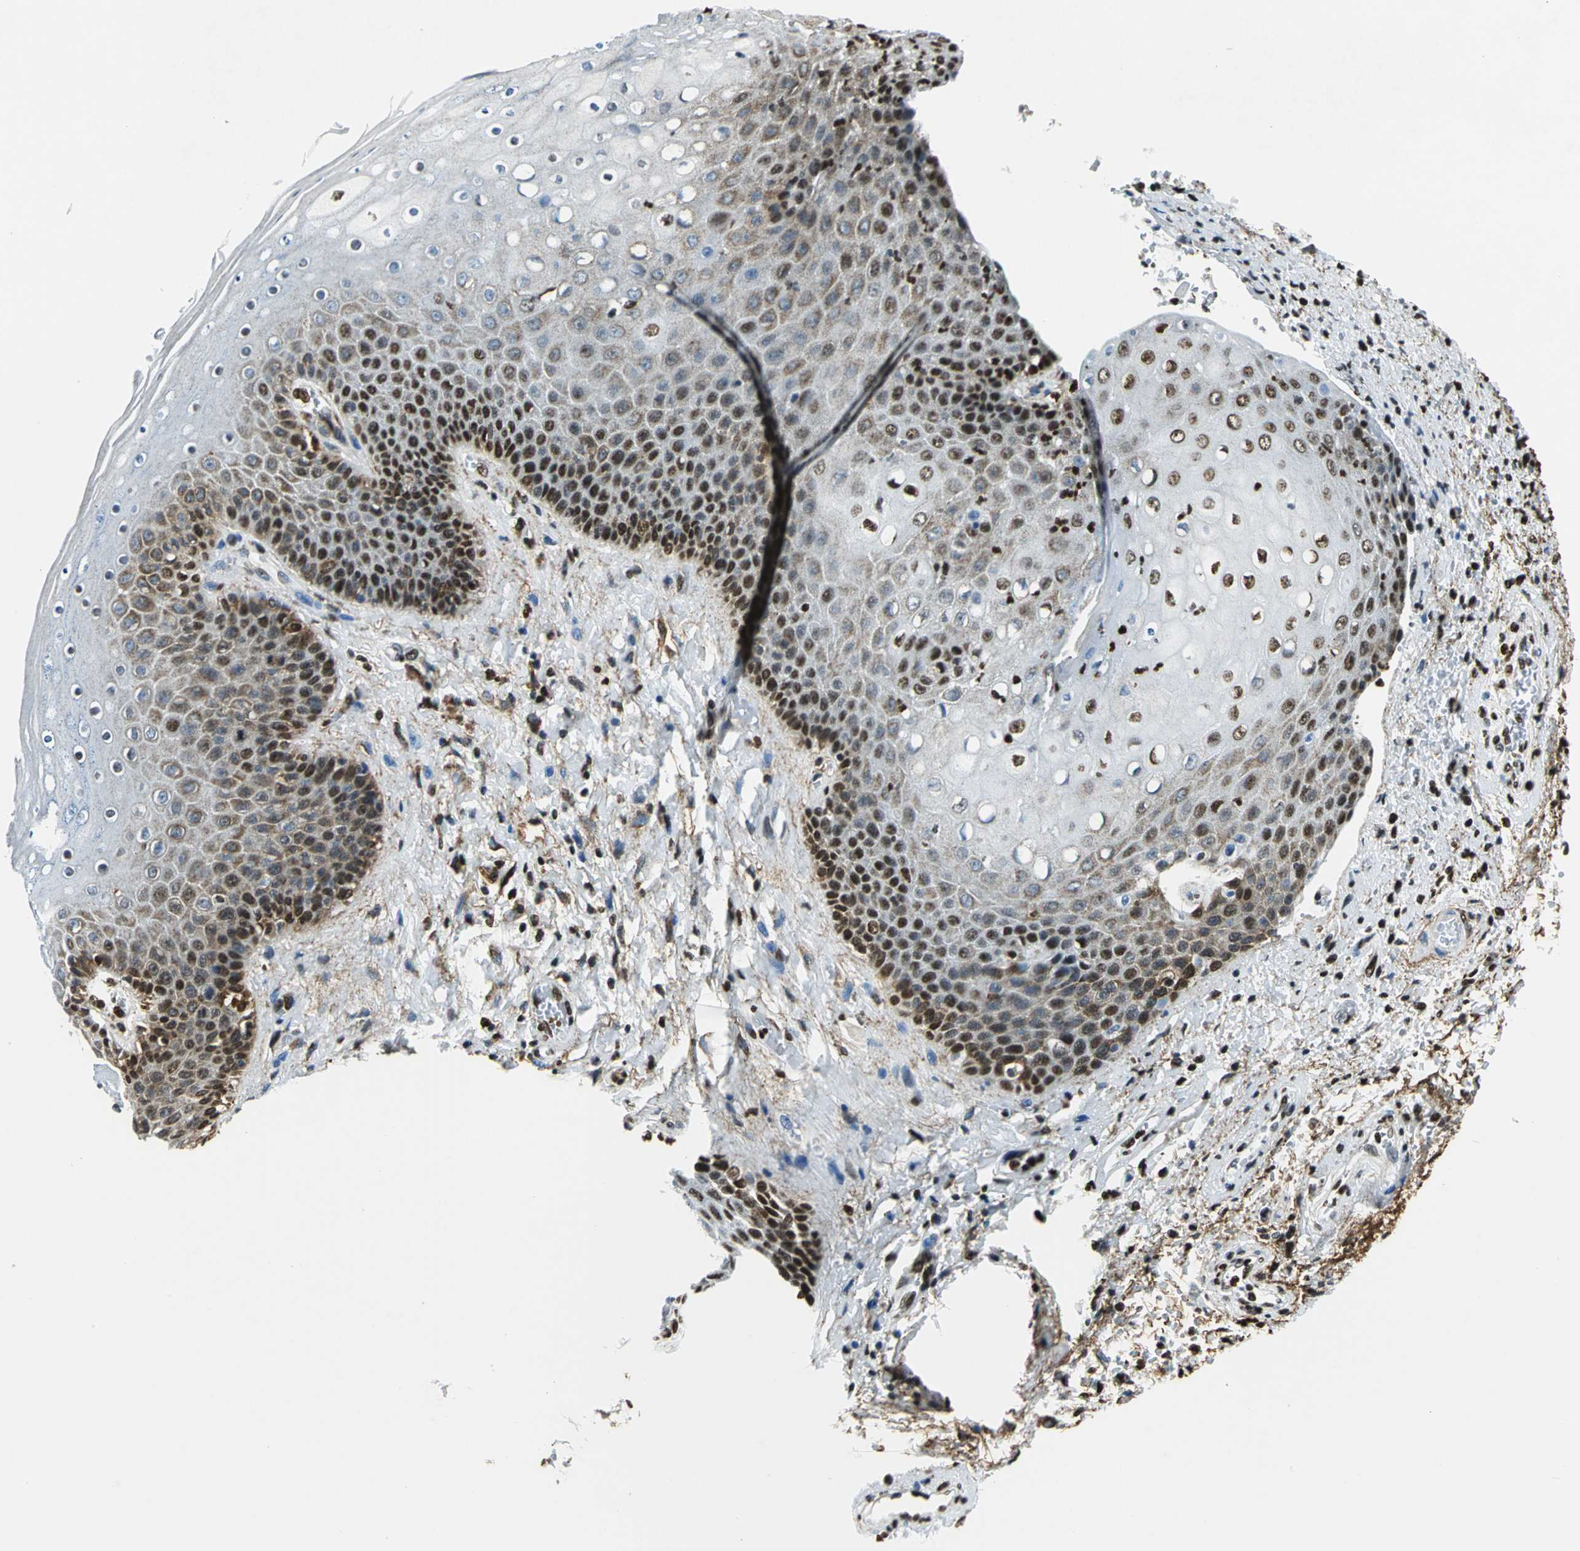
{"staining": {"intensity": "moderate", "quantity": ">75%", "location": "nuclear"}, "tissue": "skin", "cell_type": "Epidermal cells", "image_type": "normal", "snomed": [{"axis": "morphology", "description": "Normal tissue, NOS"}, {"axis": "topography", "description": "Anal"}], "caption": "Protein expression analysis of unremarkable human skin reveals moderate nuclear expression in approximately >75% of epidermal cells.", "gene": "APEX1", "patient": {"sex": "female", "age": 46}}